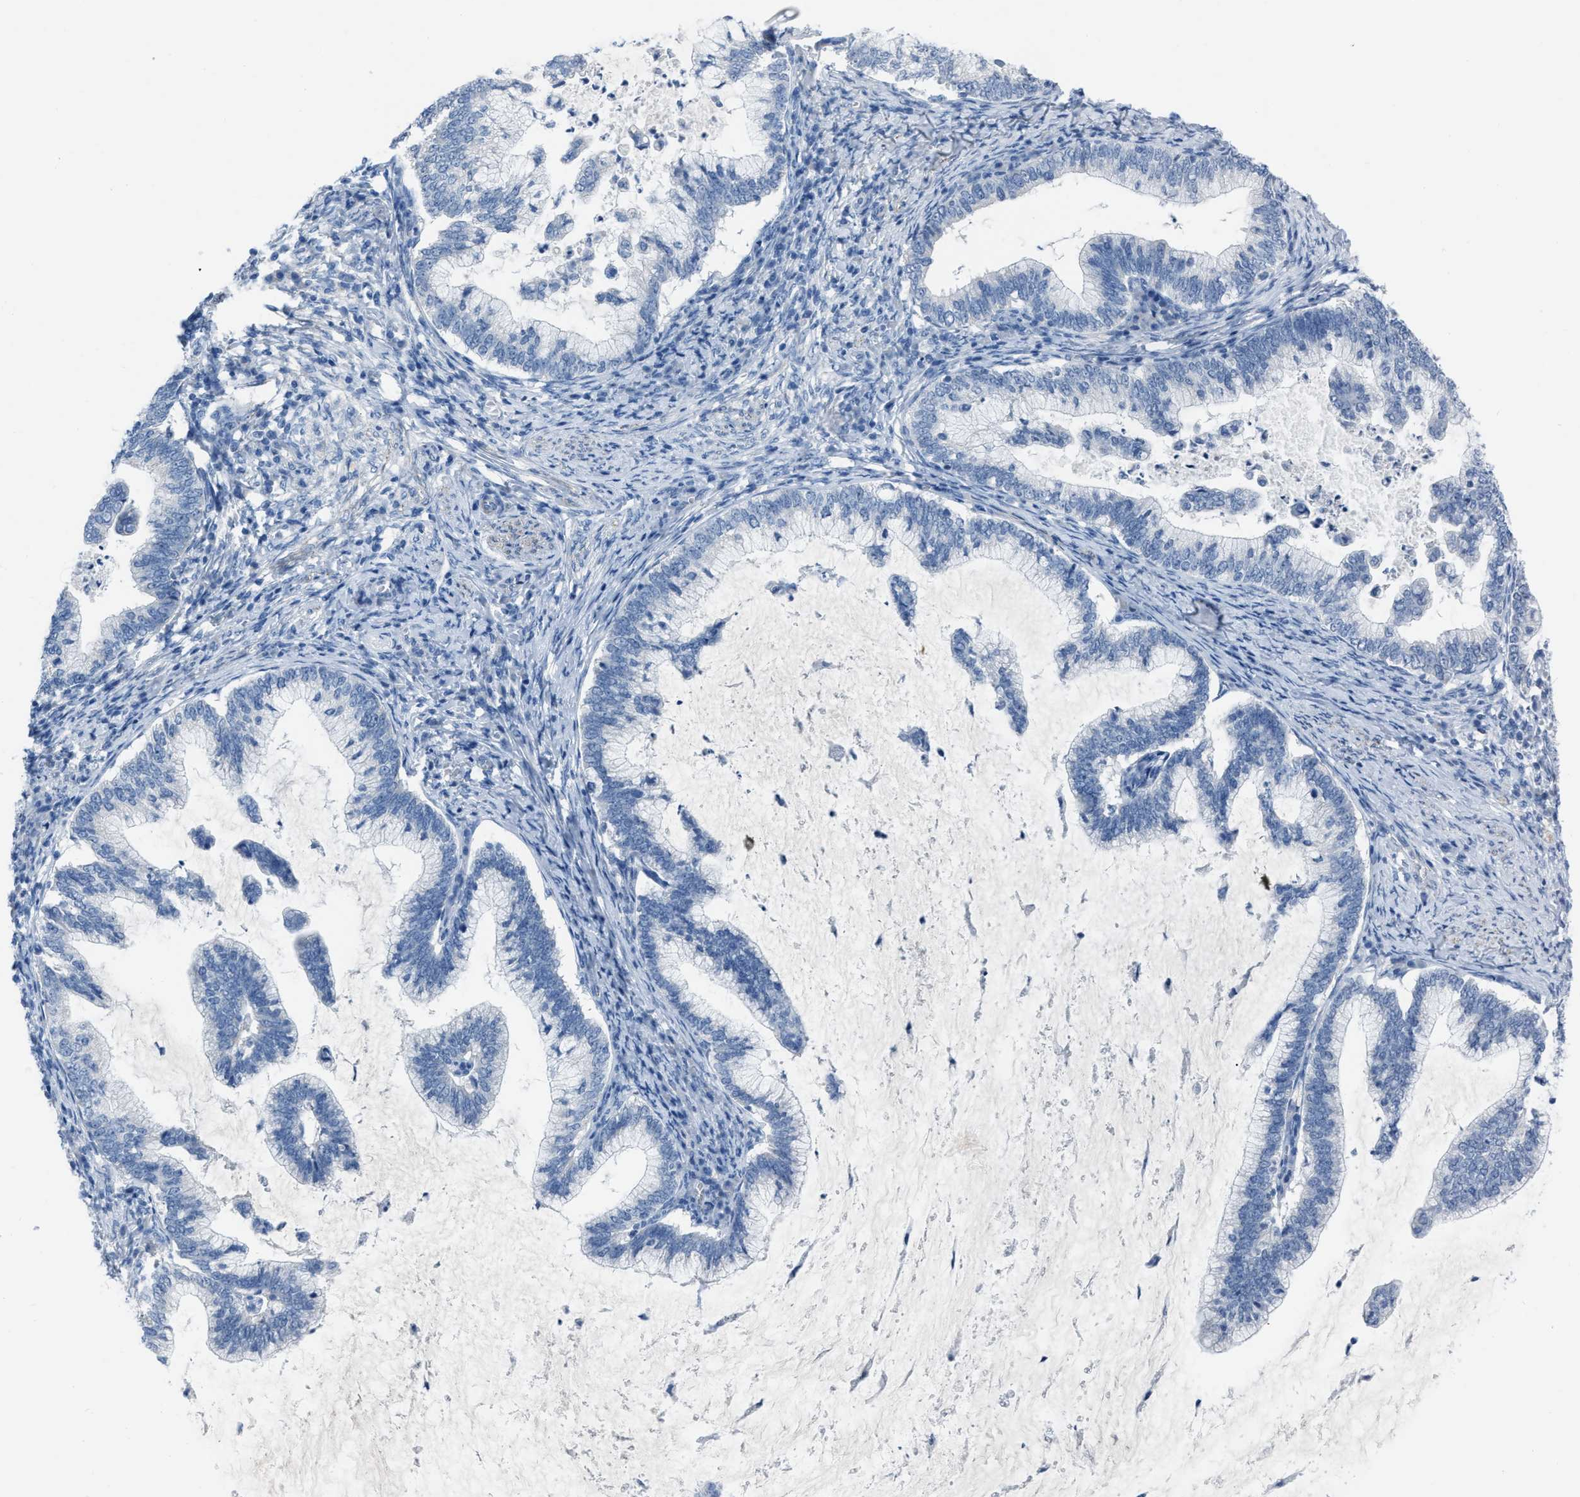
{"staining": {"intensity": "negative", "quantity": "none", "location": "none"}, "tissue": "cervical cancer", "cell_type": "Tumor cells", "image_type": "cancer", "snomed": [{"axis": "morphology", "description": "Adenocarcinoma, NOS"}, {"axis": "topography", "description": "Cervix"}], "caption": "A micrograph of human adenocarcinoma (cervical) is negative for staining in tumor cells.", "gene": "SPATC1L", "patient": {"sex": "female", "age": 36}}